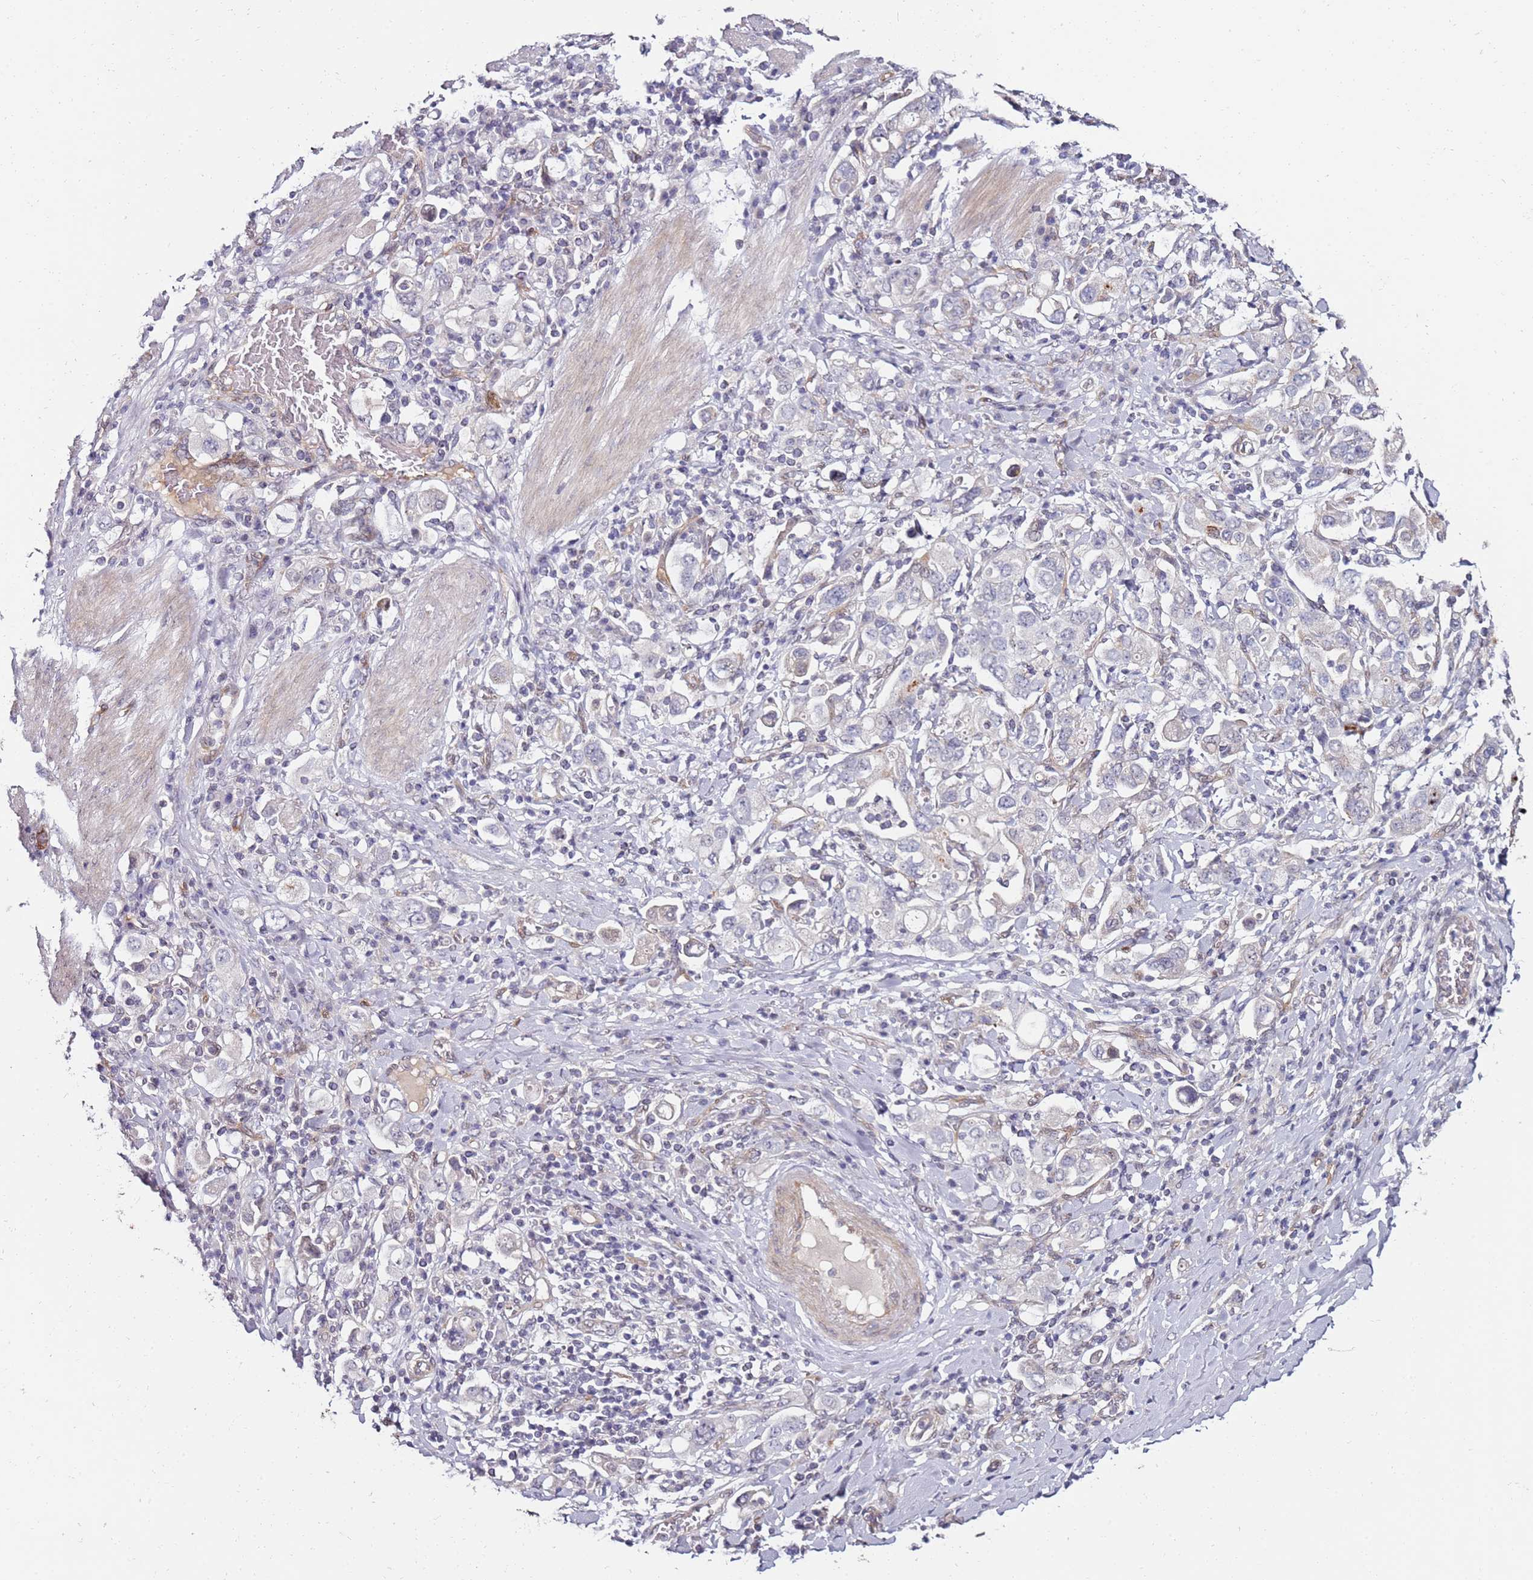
{"staining": {"intensity": "negative", "quantity": "none", "location": "none"}, "tissue": "stomach cancer", "cell_type": "Tumor cells", "image_type": "cancer", "snomed": [{"axis": "morphology", "description": "Adenocarcinoma, NOS"}, {"axis": "topography", "description": "Stomach, upper"}], "caption": "This is an IHC micrograph of human stomach cancer. There is no expression in tumor cells.", "gene": "DUSP28", "patient": {"sex": "male", "age": 62}}